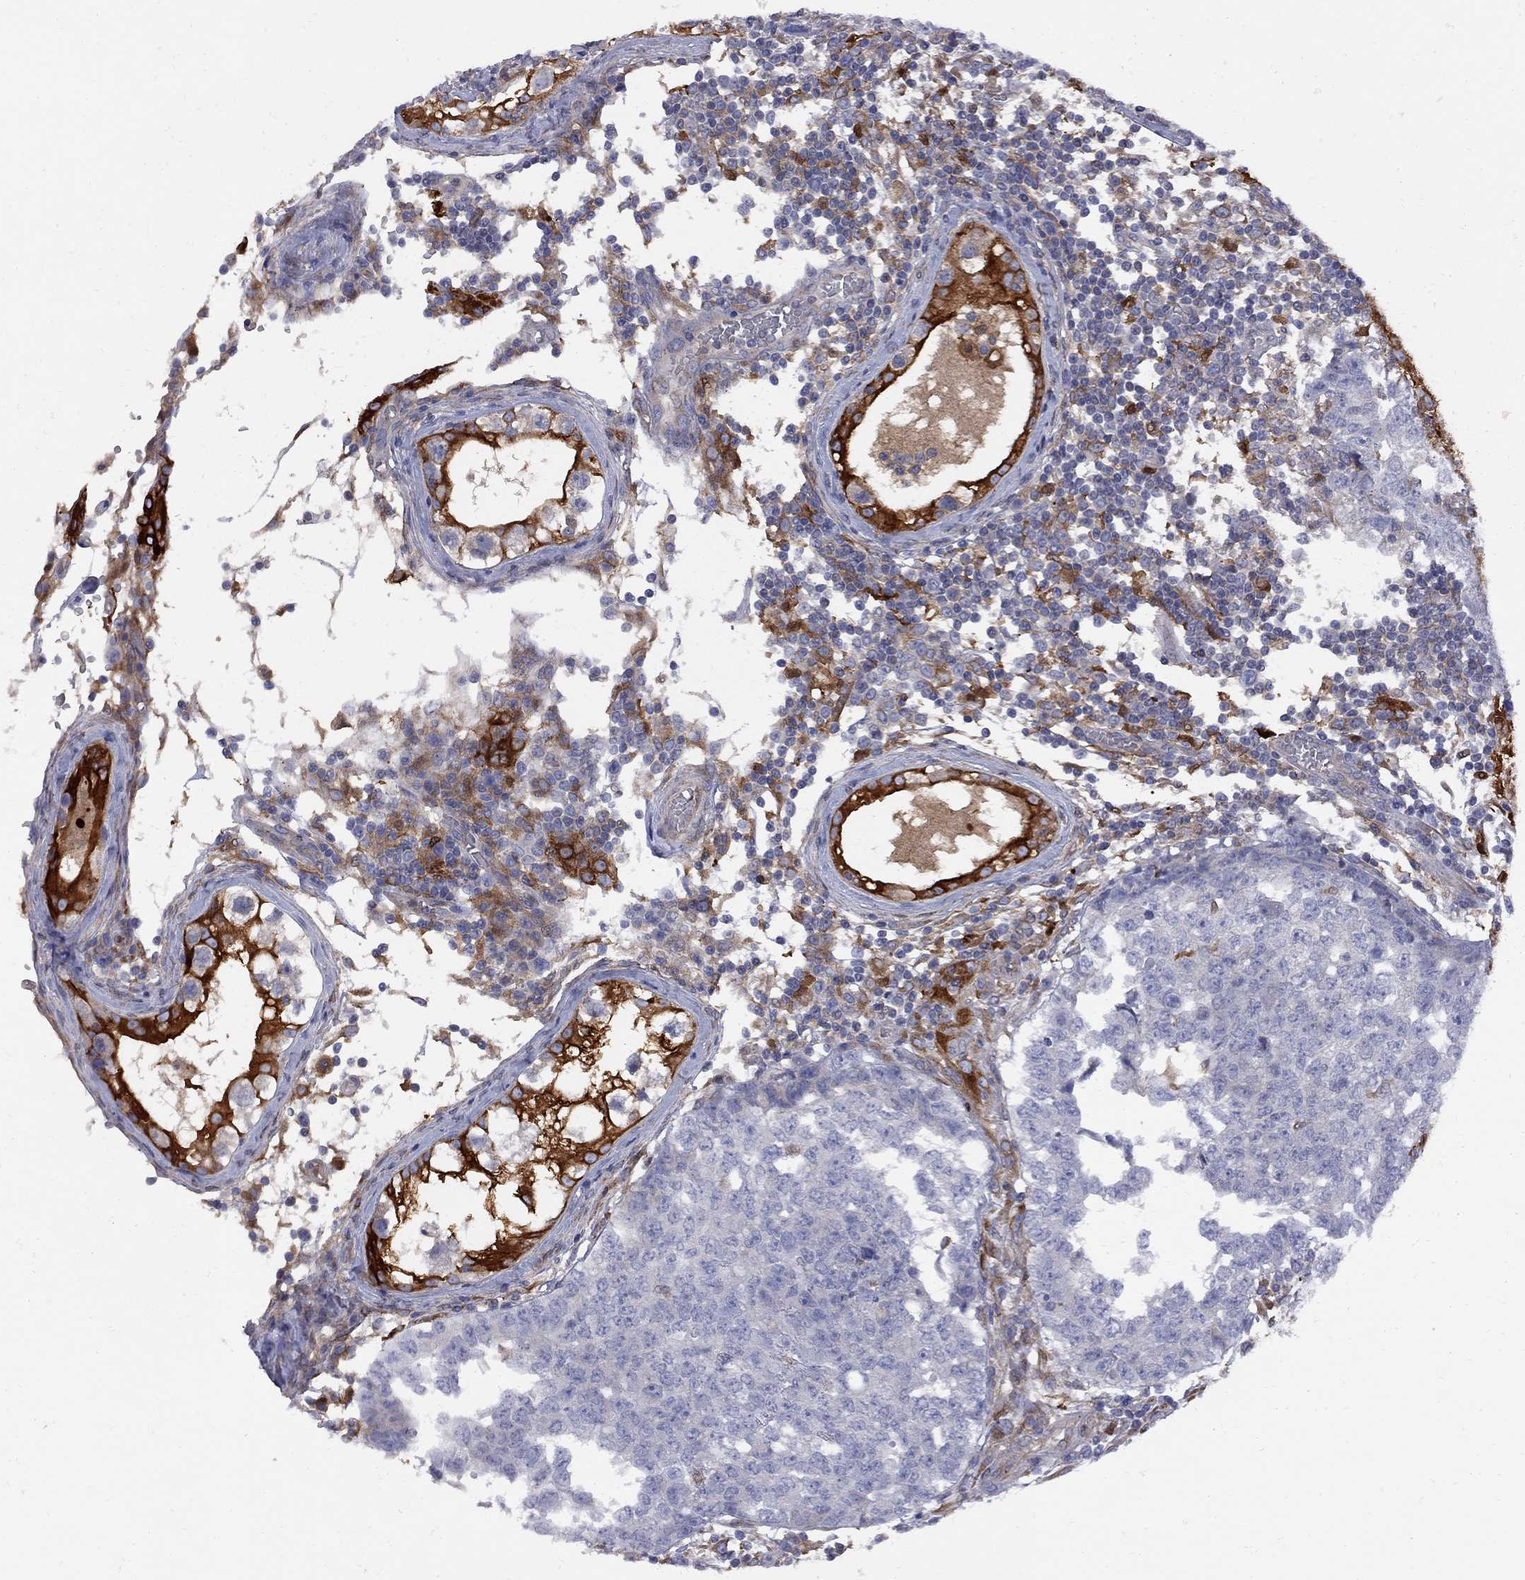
{"staining": {"intensity": "negative", "quantity": "none", "location": "none"}, "tissue": "testis cancer", "cell_type": "Tumor cells", "image_type": "cancer", "snomed": [{"axis": "morphology", "description": "Carcinoma, Embryonal, NOS"}, {"axis": "topography", "description": "Testis"}], "caption": "DAB (3,3'-diaminobenzidine) immunohistochemical staining of human testis cancer reveals no significant staining in tumor cells.", "gene": "MTHFR", "patient": {"sex": "male", "age": 23}}